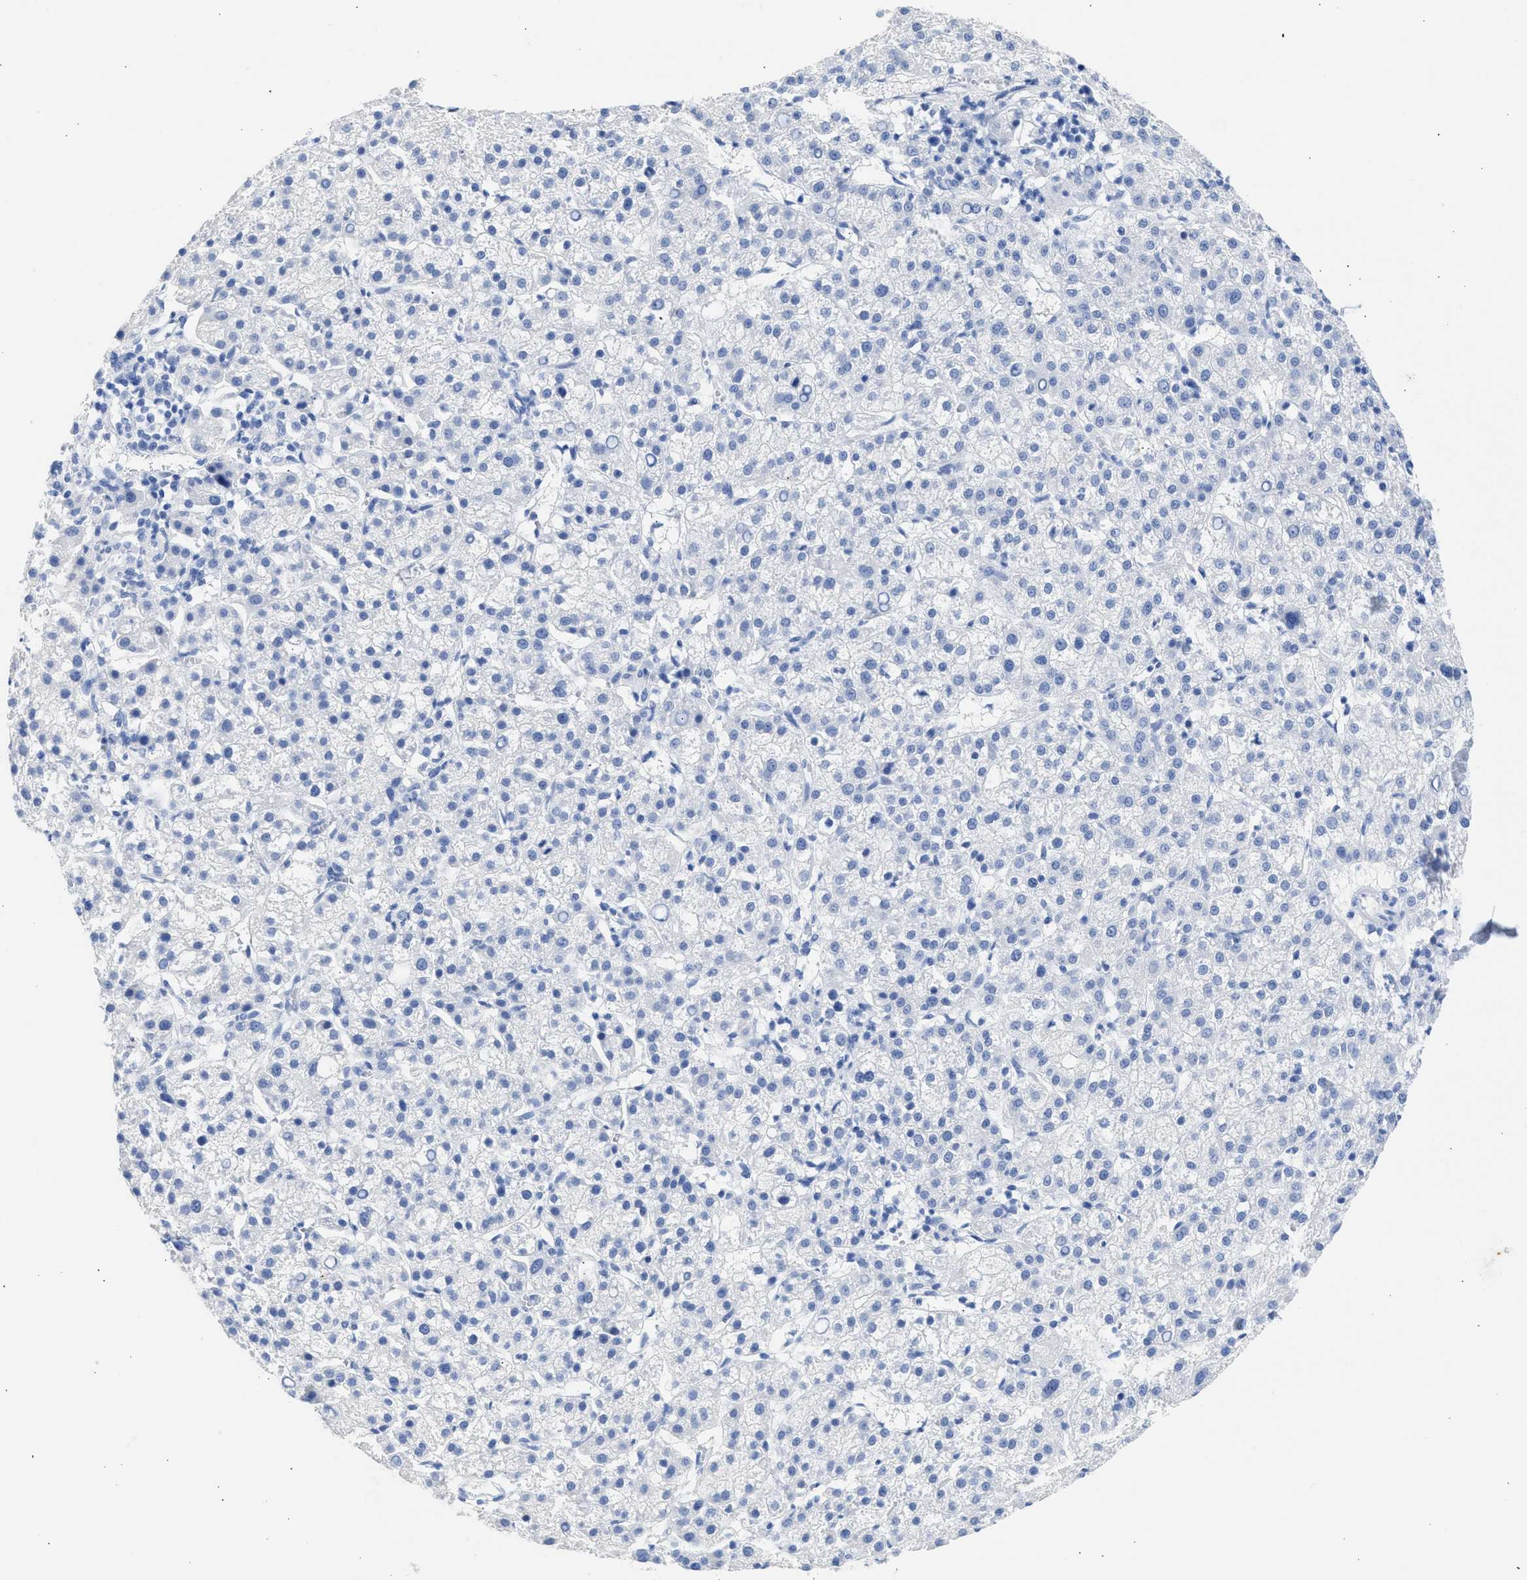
{"staining": {"intensity": "negative", "quantity": "none", "location": "none"}, "tissue": "liver cancer", "cell_type": "Tumor cells", "image_type": "cancer", "snomed": [{"axis": "morphology", "description": "Carcinoma, Hepatocellular, NOS"}, {"axis": "topography", "description": "Liver"}], "caption": "Liver cancer was stained to show a protein in brown. There is no significant expression in tumor cells.", "gene": "NCAM1", "patient": {"sex": "female", "age": 58}}